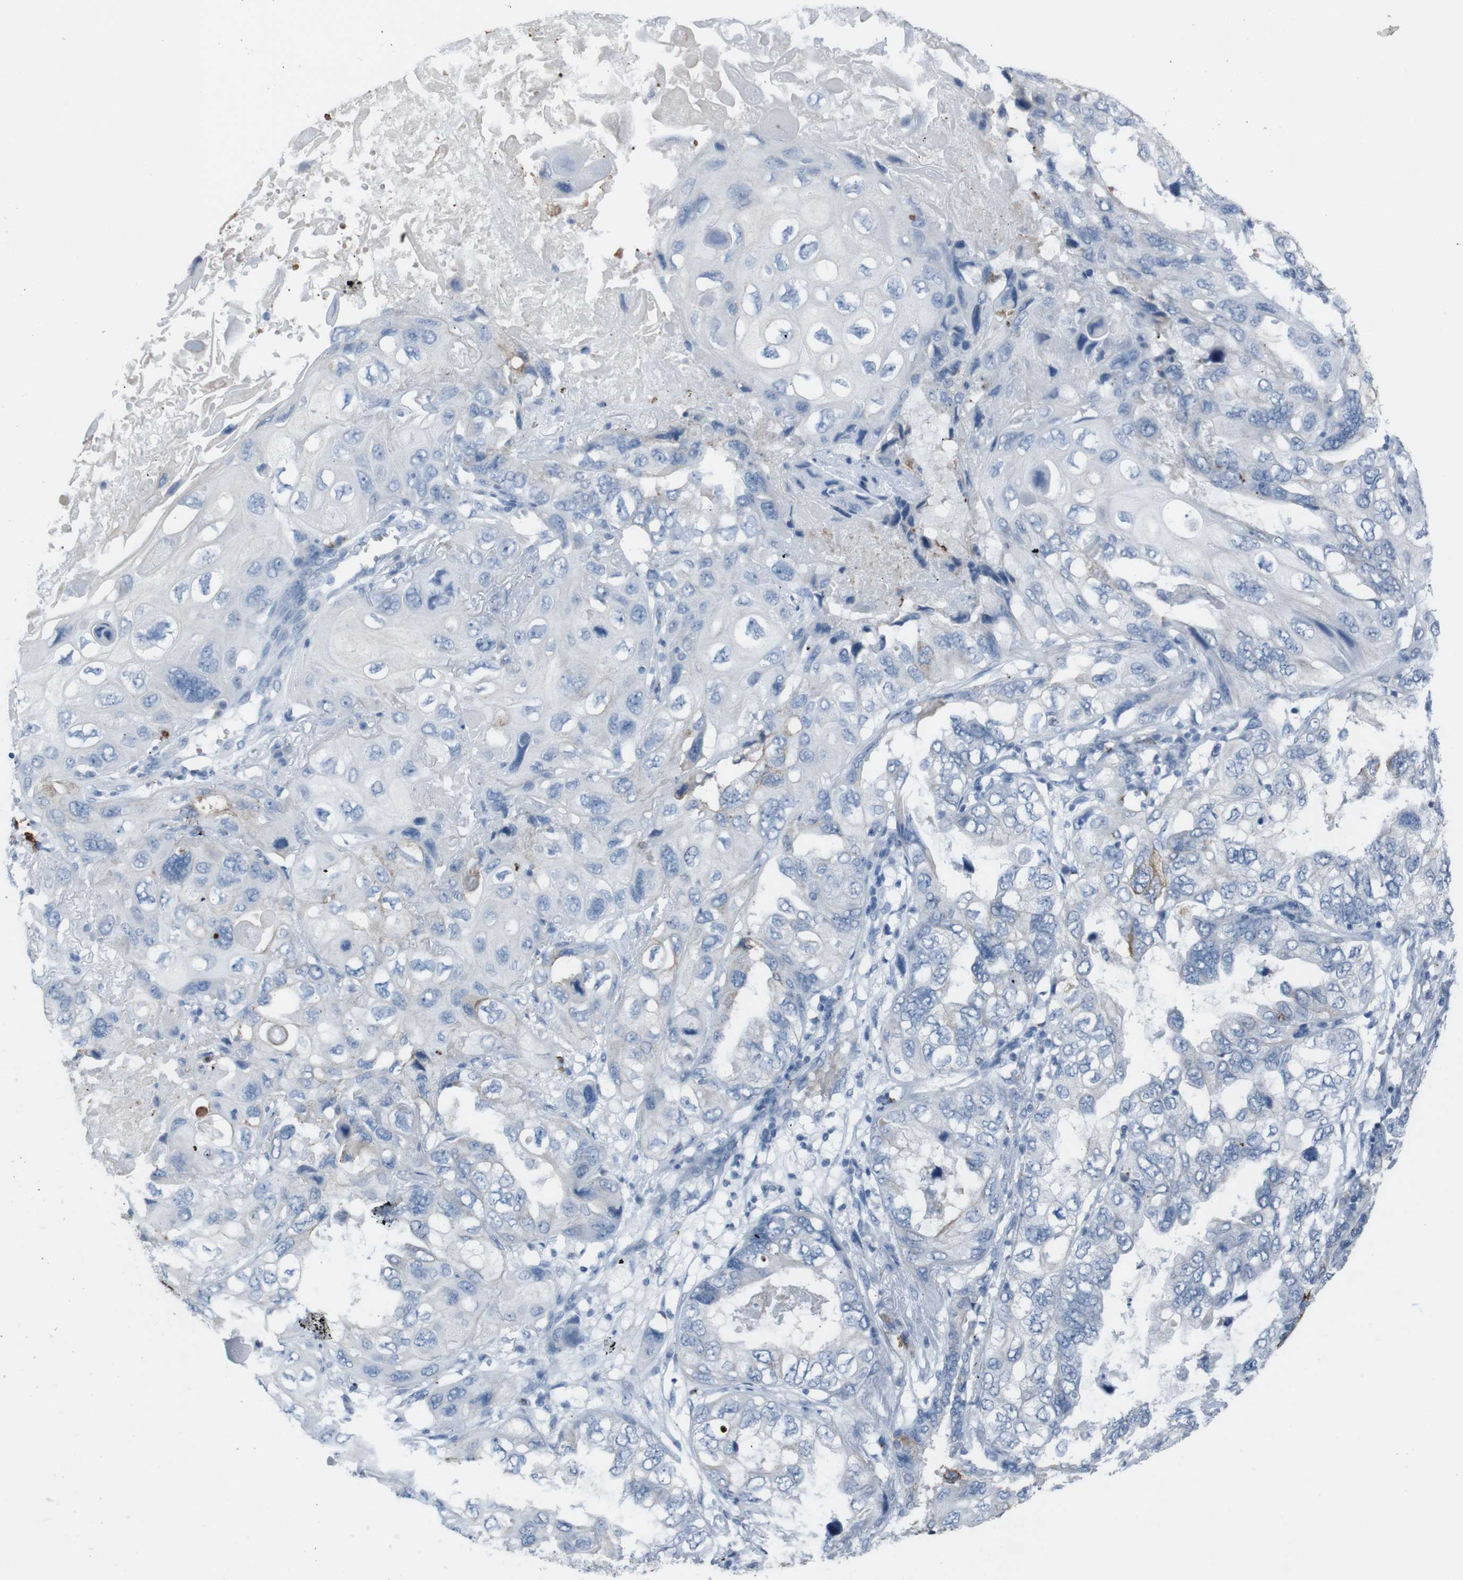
{"staining": {"intensity": "negative", "quantity": "none", "location": "none"}, "tissue": "lung cancer", "cell_type": "Tumor cells", "image_type": "cancer", "snomed": [{"axis": "morphology", "description": "Squamous cell carcinoma, NOS"}, {"axis": "topography", "description": "Lung"}], "caption": "Immunohistochemistry (IHC) image of lung squamous cell carcinoma stained for a protein (brown), which exhibits no expression in tumor cells.", "gene": "ST6GAL1", "patient": {"sex": "female", "age": 73}}